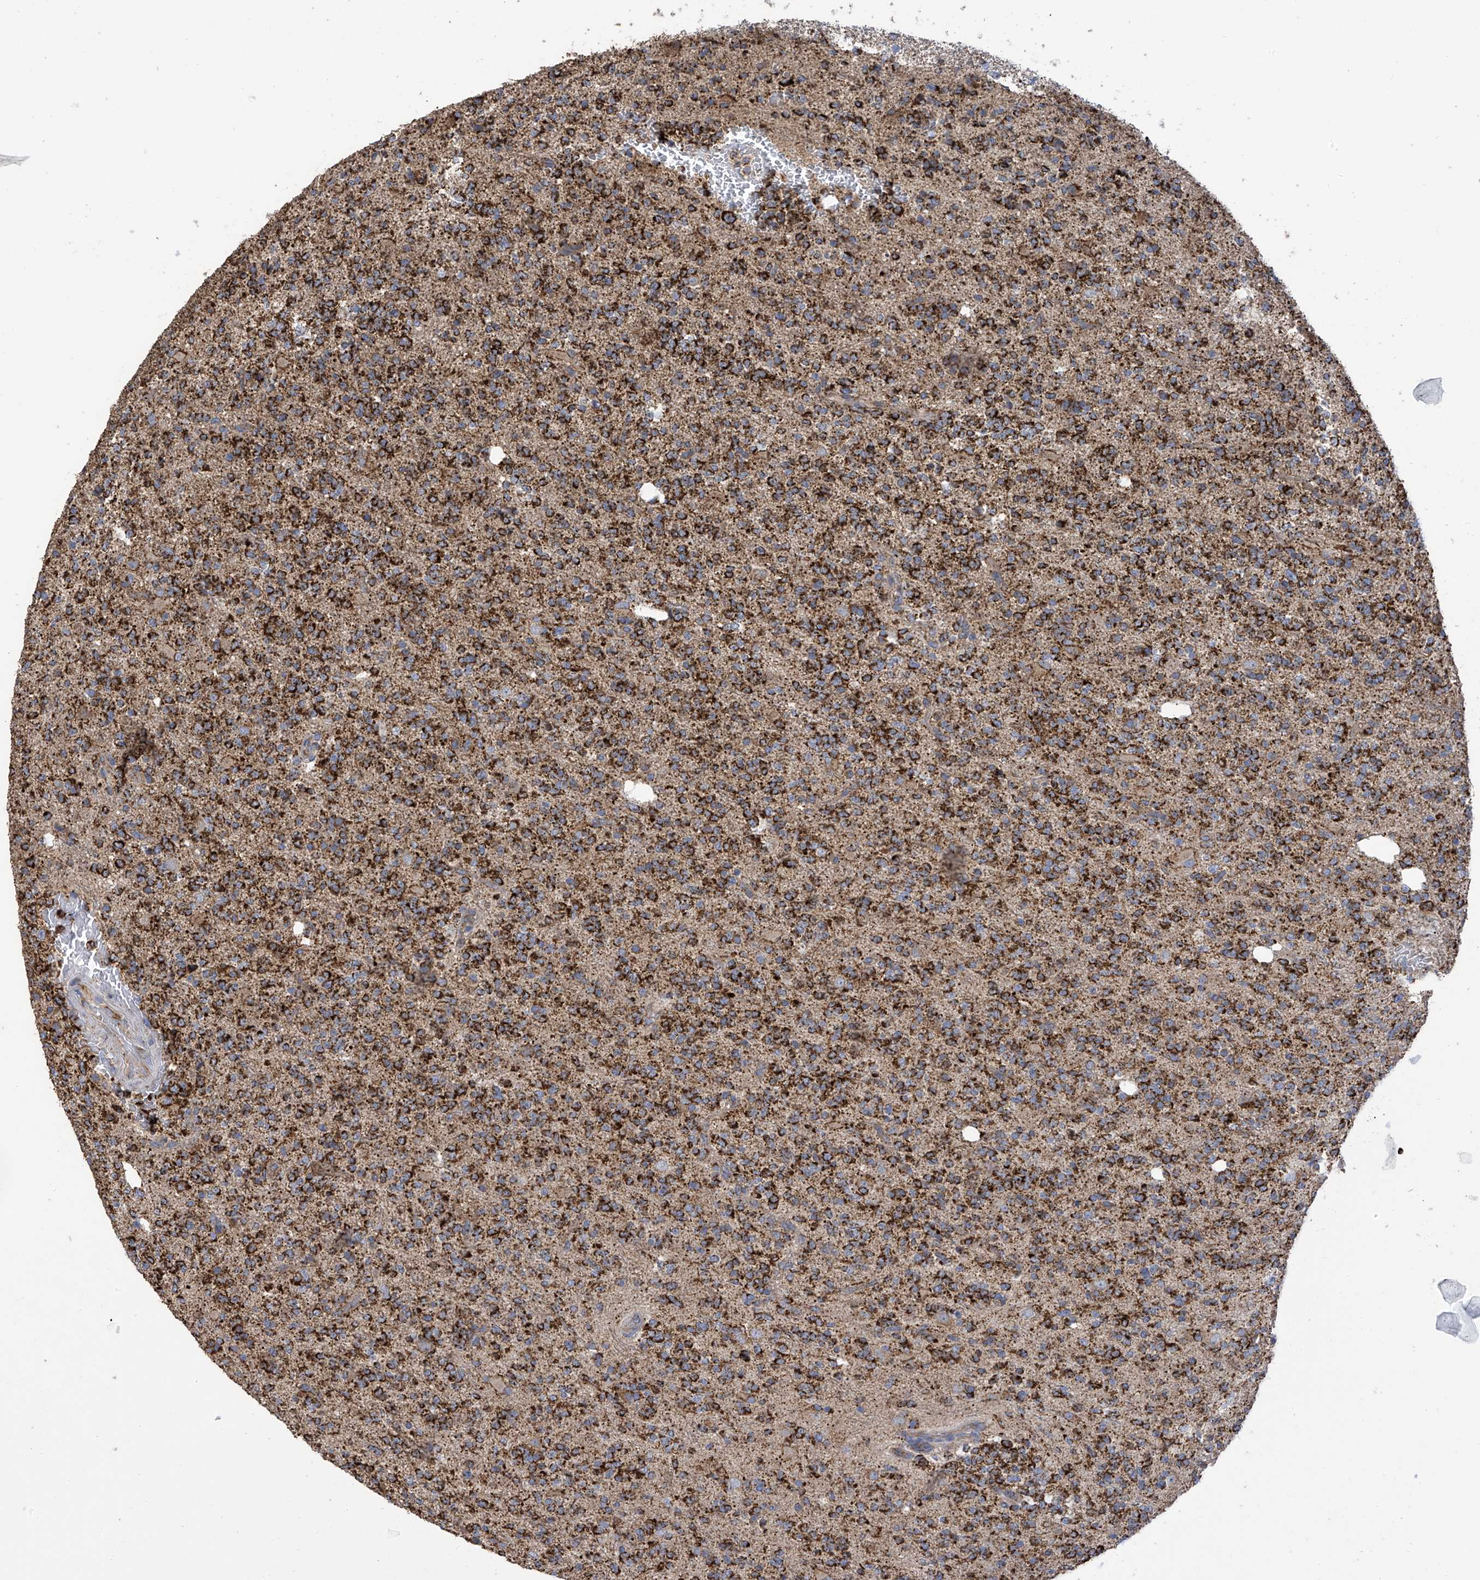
{"staining": {"intensity": "strong", "quantity": ">75%", "location": "cytoplasmic/membranous"}, "tissue": "glioma", "cell_type": "Tumor cells", "image_type": "cancer", "snomed": [{"axis": "morphology", "description": "Glioma, malignant, High grade"}, {"axis": "topography", "description": "Brain"}], "caption": "Immunohistochemical staining of glioma displays strong cytoplasmic/membranous protein positivity in about >75% of tumor cells.", "gene": "PNPT1", "patient": {"sex": "female", "age": 62}}